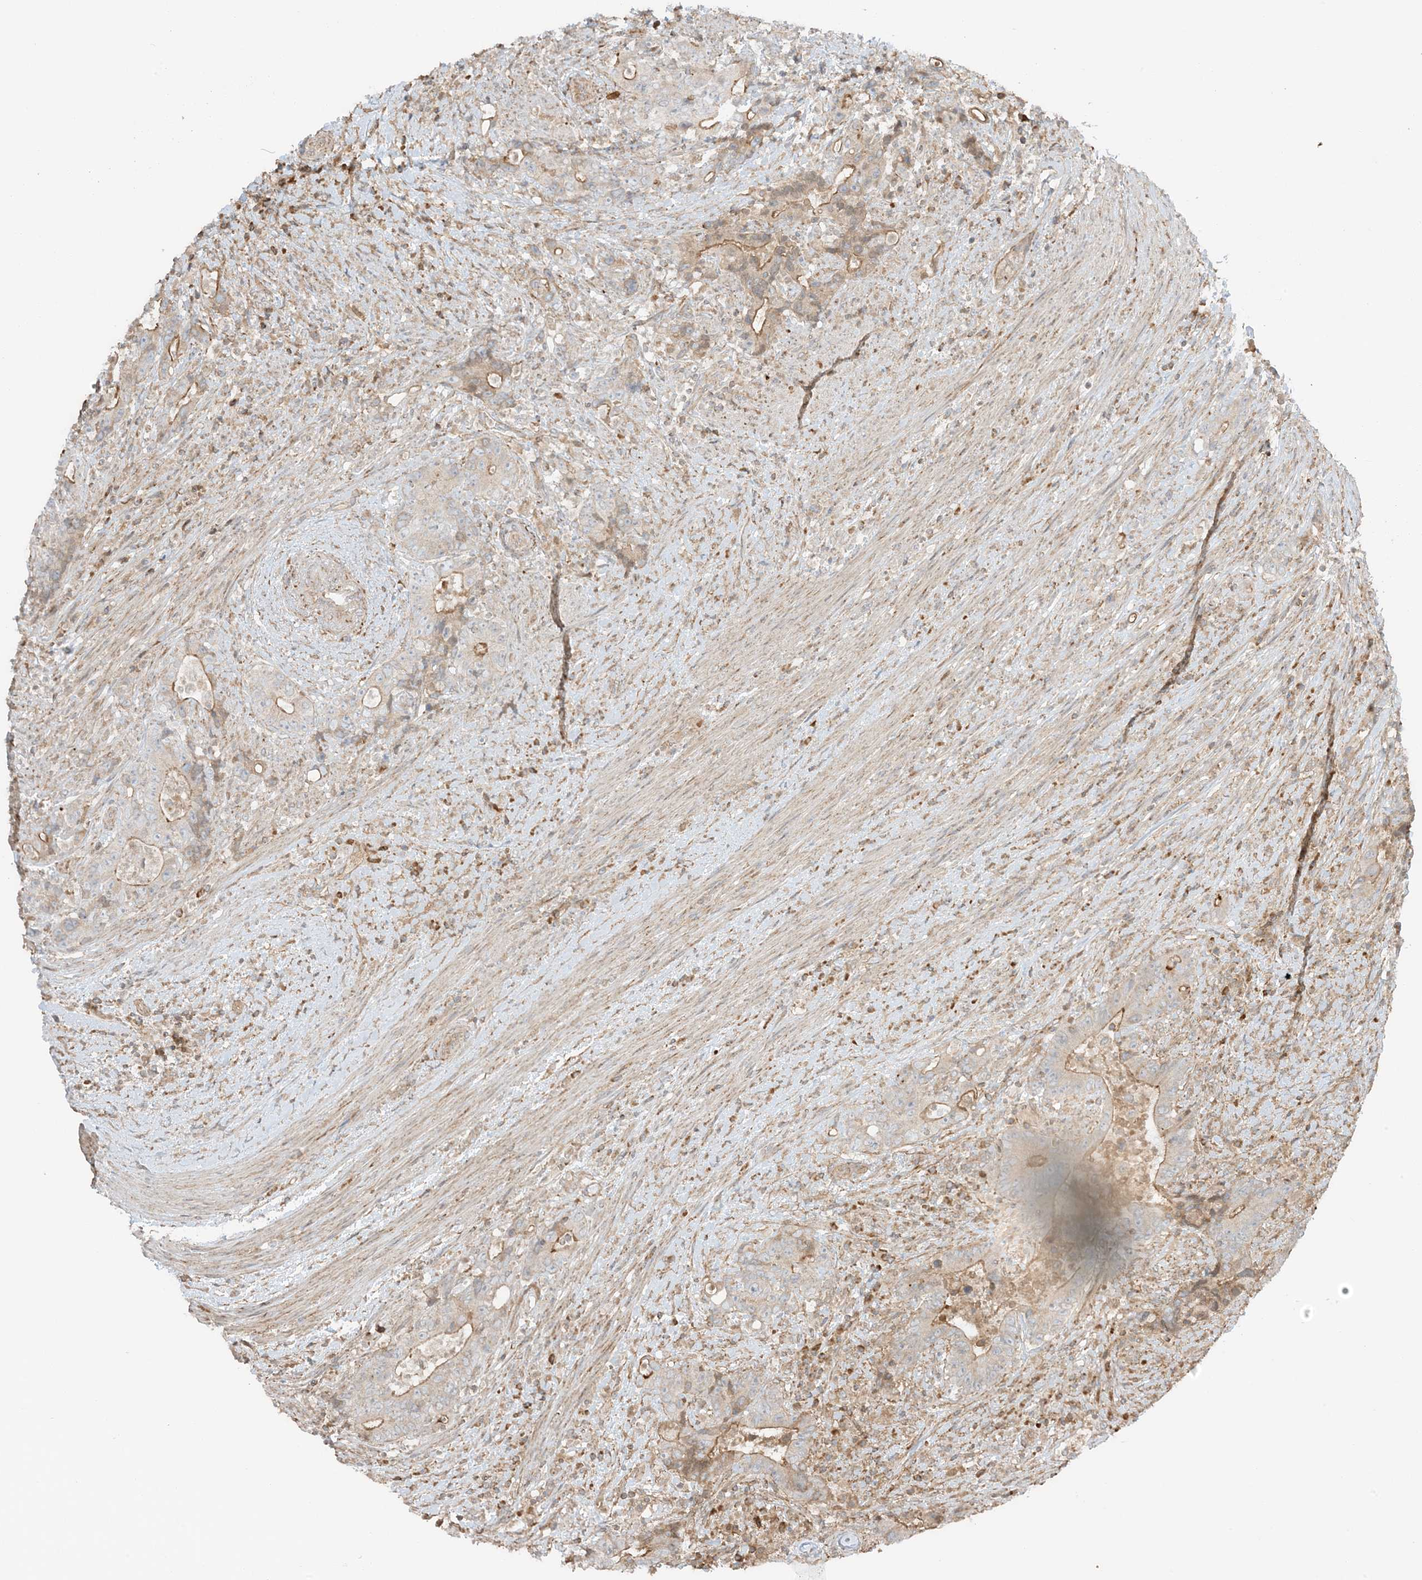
{"staining": {"intensity": "moderate", "quantity": "25%-75%", "location": "cytoplasmic/membranous"}, "tissue": "colorectal cancer", "cell_type": "Tumor cells", "image_type": "cancer", "snomed": [{"axis": "morphology", "description": "Adenocarcinoma, NOS"}, {"axis": "topography", "description": "Colon"}], "caption": "Immunohistochemical staining of adenocarcinoma (colorectal) shows medium levels of moderate cytoplasmic/membranous positivity in about 25%-75% of tumor cells.", "gene": "SLC25A12", "patient": {"sex": "female", "age": 75}}